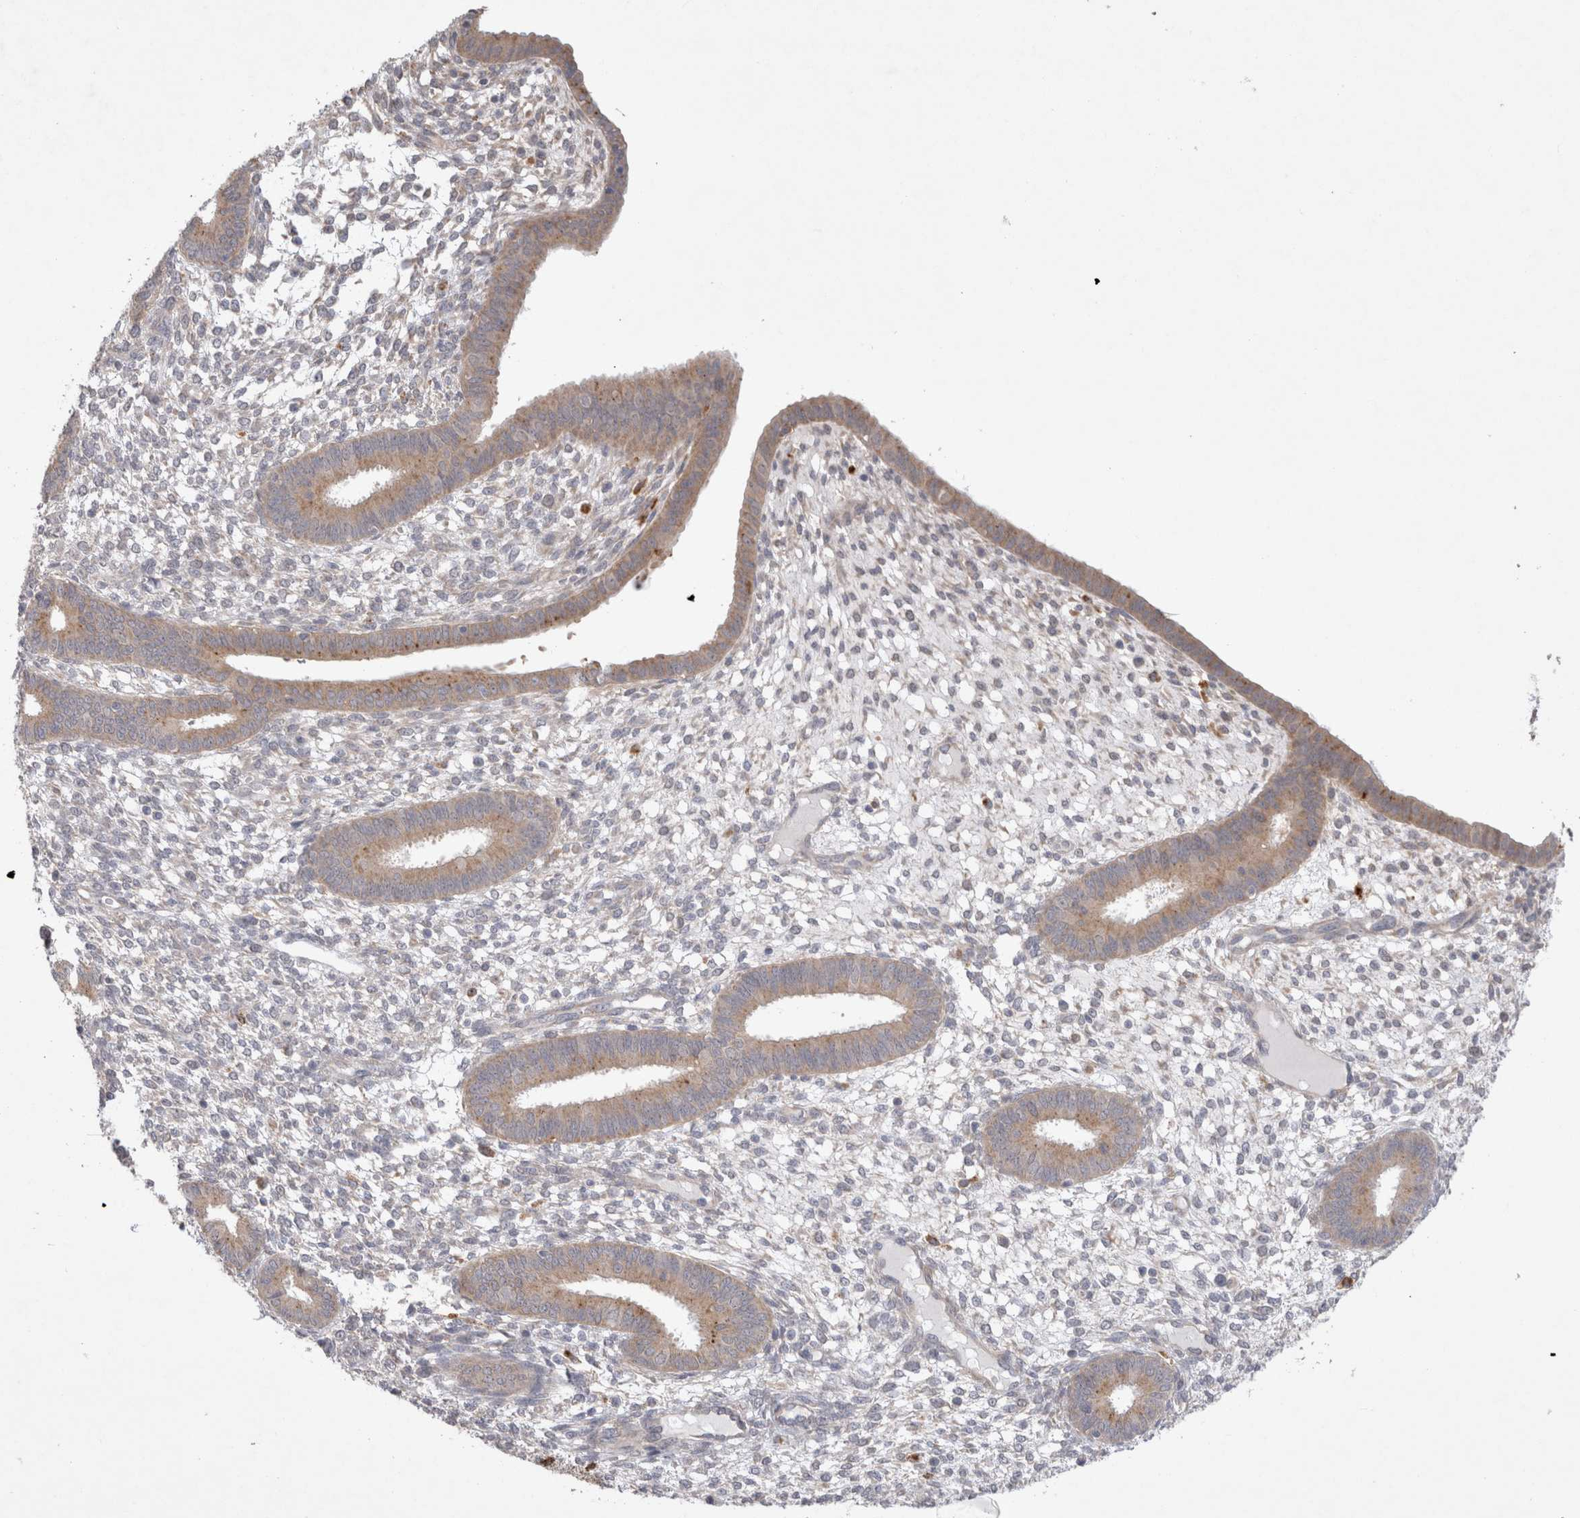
{"staining": {"intensity": "weak", "quantity": "<25%", "location": "cytoplasmic/membranous"}, "tissue": "endometrium", "cell_type": "Cells in endometrial stroma", "image_type": "normal", "snomed": [{"axis": "morphology", "description": "Normal tissue, NOS"}, {"axis": "topography", "description": "Endometrium"}], "caption": "Protein analysis of benign endometrium shows no significant expression in cells in endometrial stroma.", "gene": "NPC1", "patient": {"sex": "female", "age": 46}}